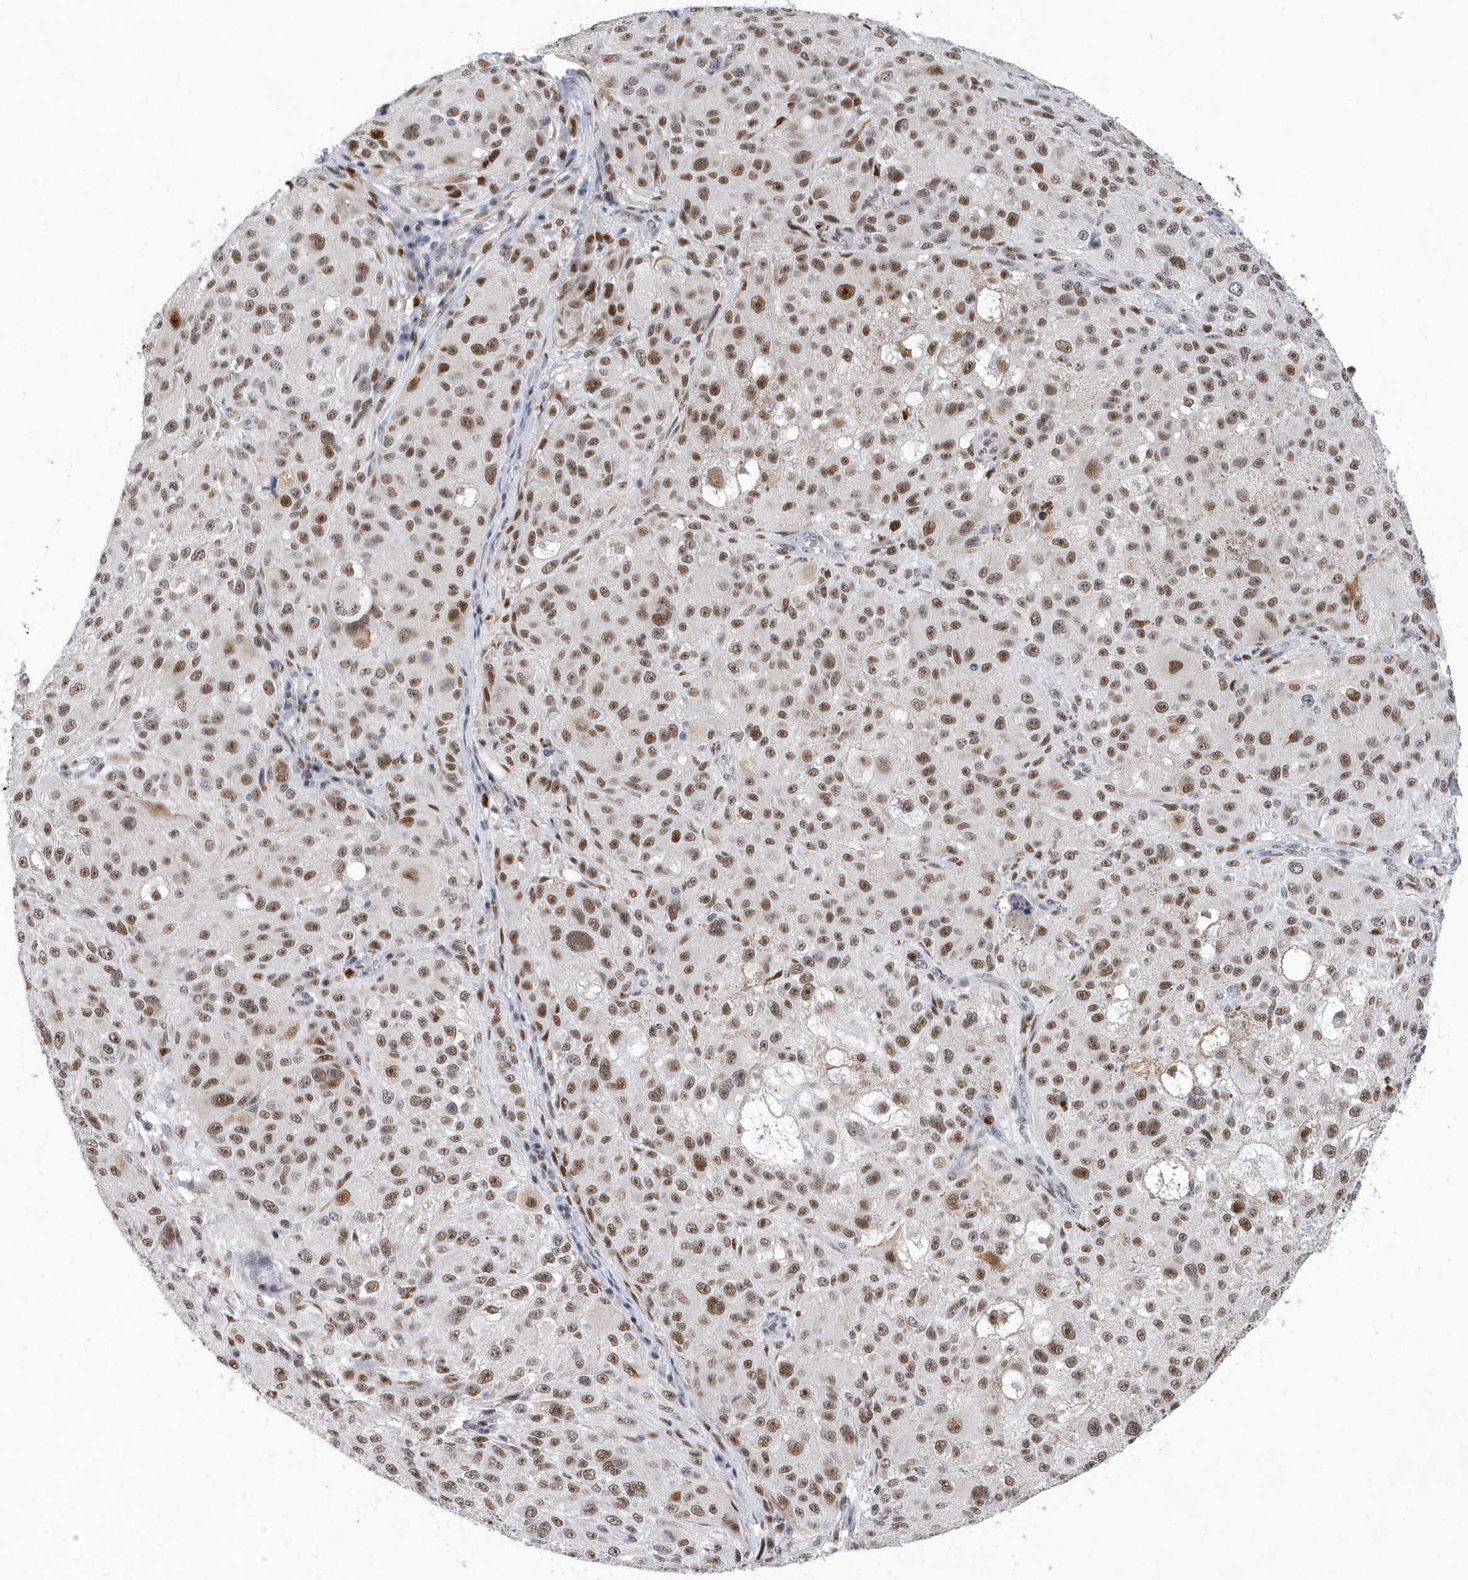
{"staining": {"intensity": "moderate", "quantity": ">75%", "location": "nuclear"}, "tissue": "melanoma", "cell_type": "Tumor cells", "image_type": "cancer", "snomed": [{"axis": "morphology", "description": "Necrosis, NOS"}, {"axis": "morphology", "description": "Malignant melanoma, NOS"}, {"axis": "topography", "description": "Skin"}], "caption": "Immunohistochemical staining of melanoma demonstrates medium levels of moderate nuclear protein positivity in approximately >75% of tumor cells.", "gene": "RPP30", "patient": {"sex": "female", "age": 87}}